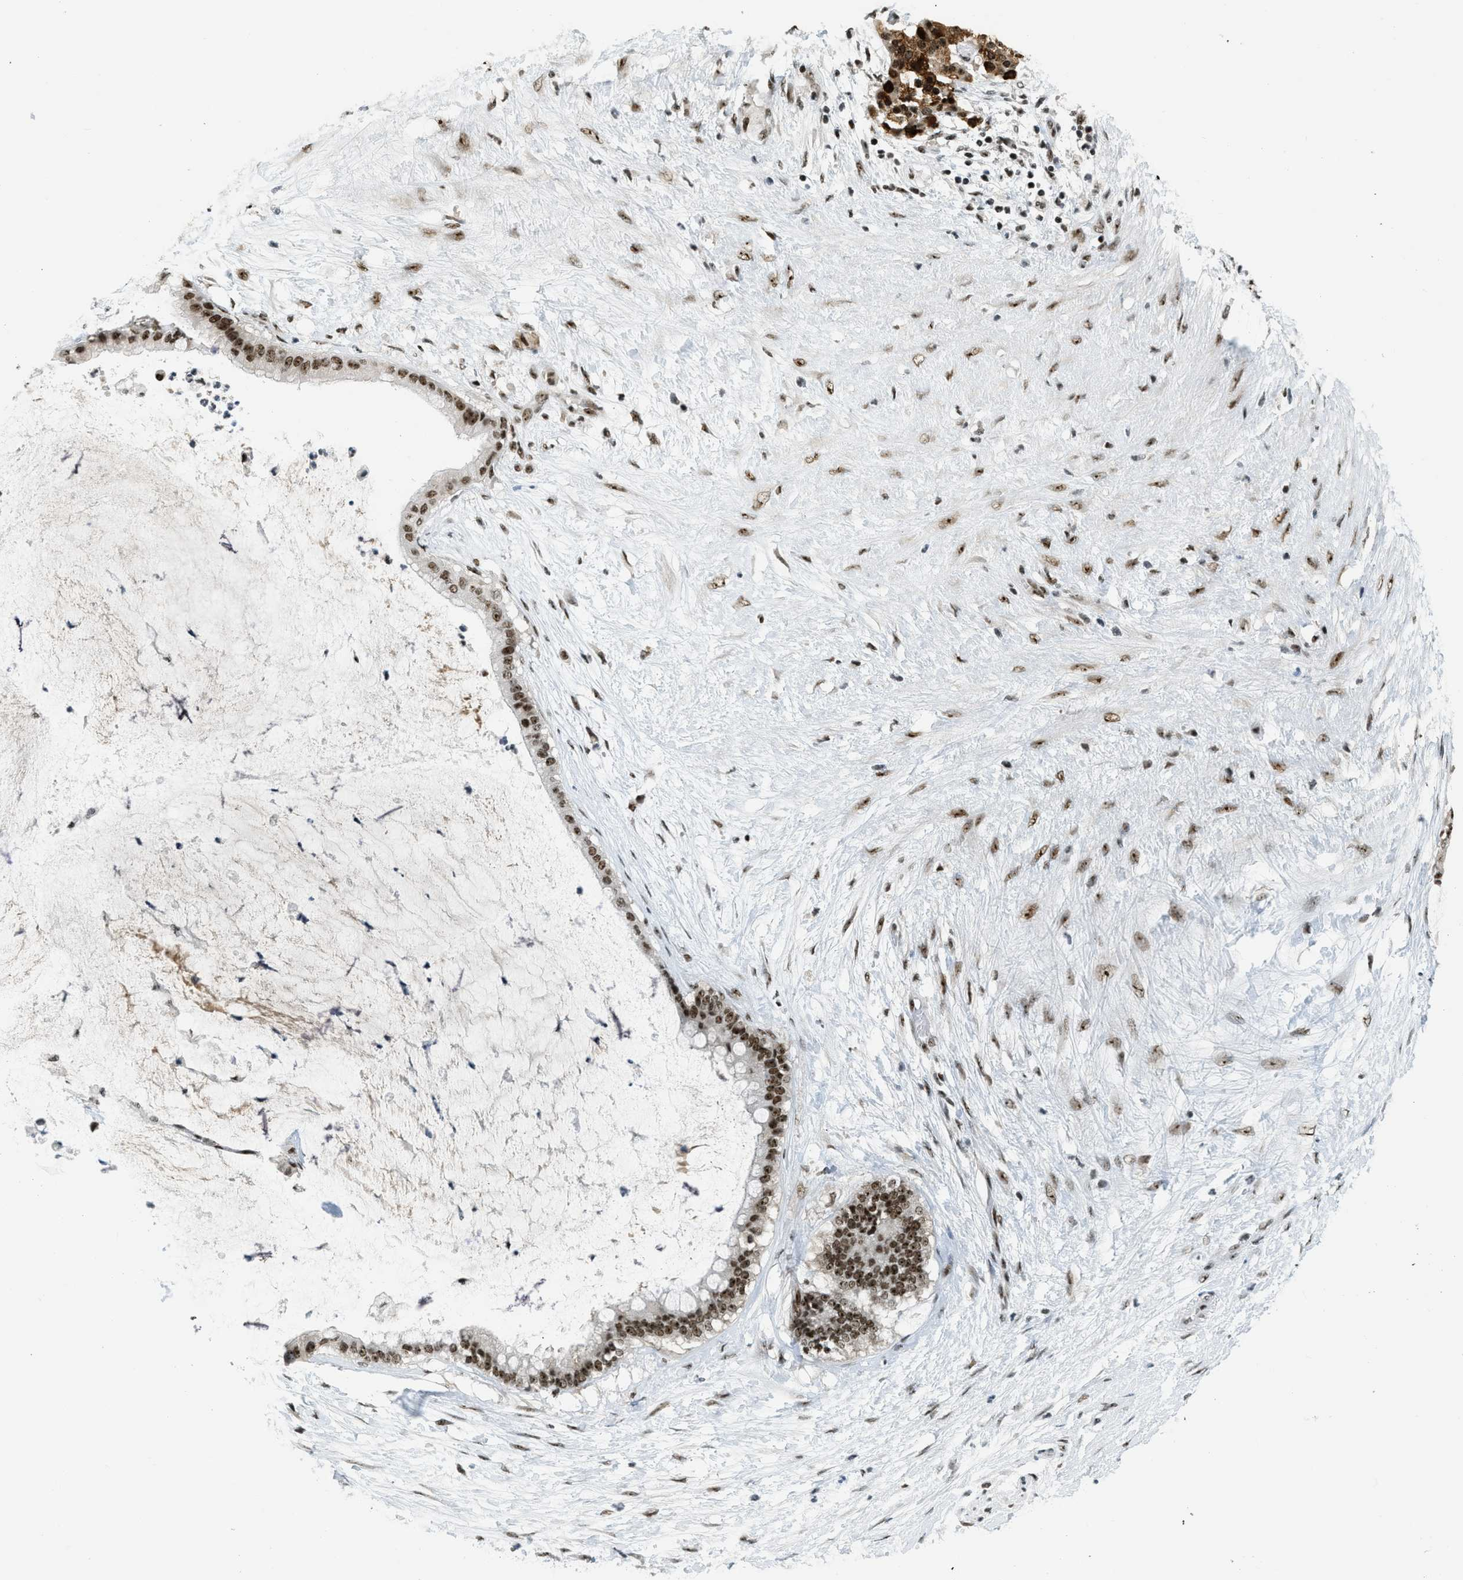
{"staining": {"intensity": "strong", "quantity": ">75%", "location": "nuclear"}, "tissue": "pancreatic cancer", "cell_type": "Tumor cells", "image_type": "cancer", "snomed": [{"axis": "morphology", "description": "Adenocarcinoma, NOS"}, {"axis": "topography", "description": "Pancreas"}], "caption": "Immunohistochemistry (IHC) image of pancreatic cancer (adenocarcinoma) stained for a protein (brown), which exhibits high levels of strong nuclear expression in about >75% of tumor cells.", "gene": "URB1", "patient": {"sex": "male", "age": 41}}